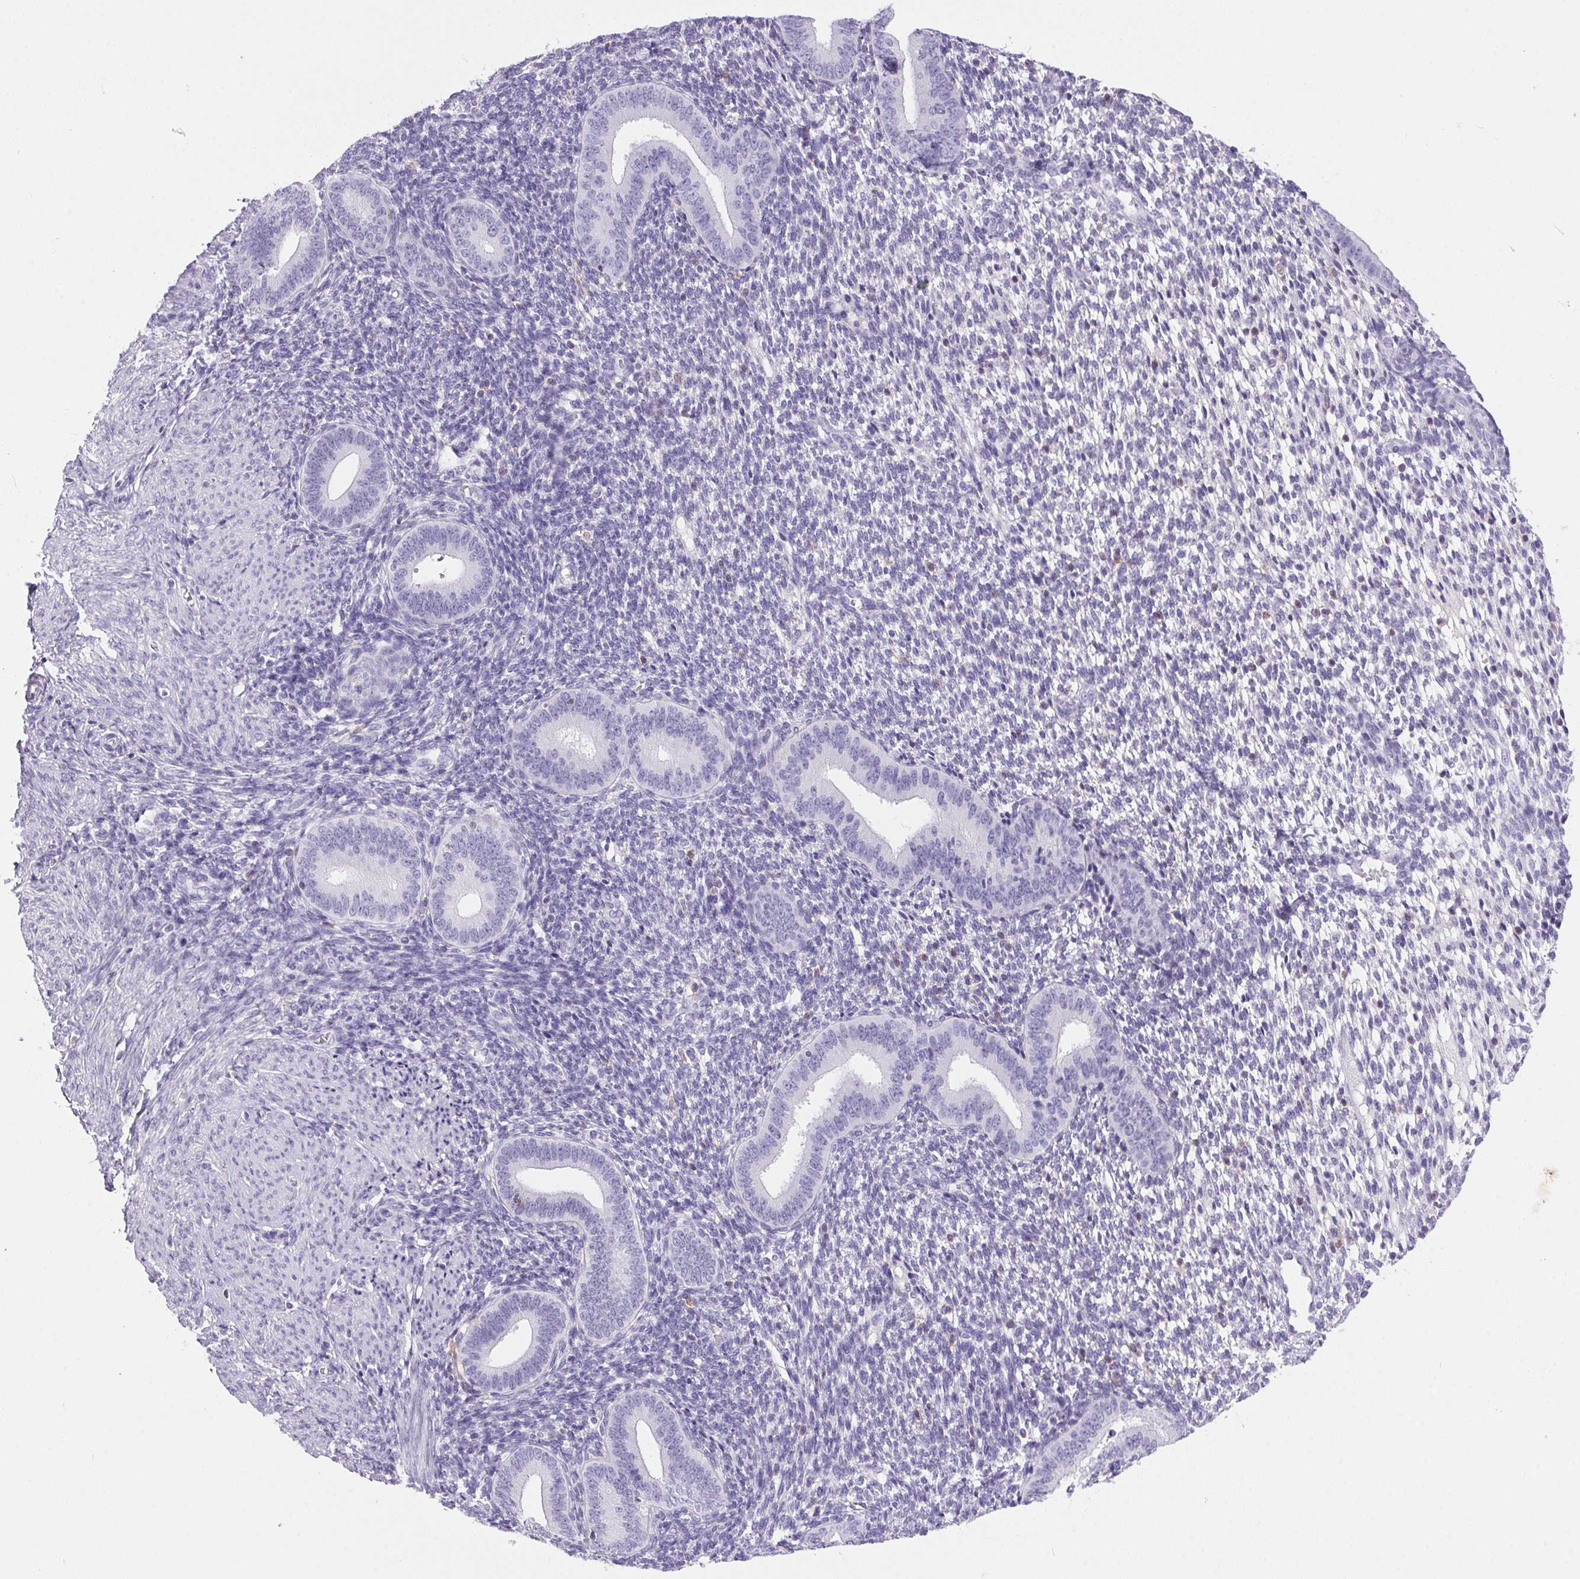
{"staining": {"intensity": "negative", "quantity": "none", "location": "none"}, "tissue": "endometrium", "cell_type": "Cells in endometrial stroma", "image_type": "normal", "snomed": [{"axis": "morphology", "description": "Normal tissue, NOS"}, {"axis": "topography", "description": "Endometrium"}], "caption": "Cells in endometrial stroma show no significant expression in unremarkable endometrium. (DAB immunohistochemistry visualized using brightfield microscopy, high magnification).", "gene": "S100A2", "patient": {"sex": "female", "age": 40}}